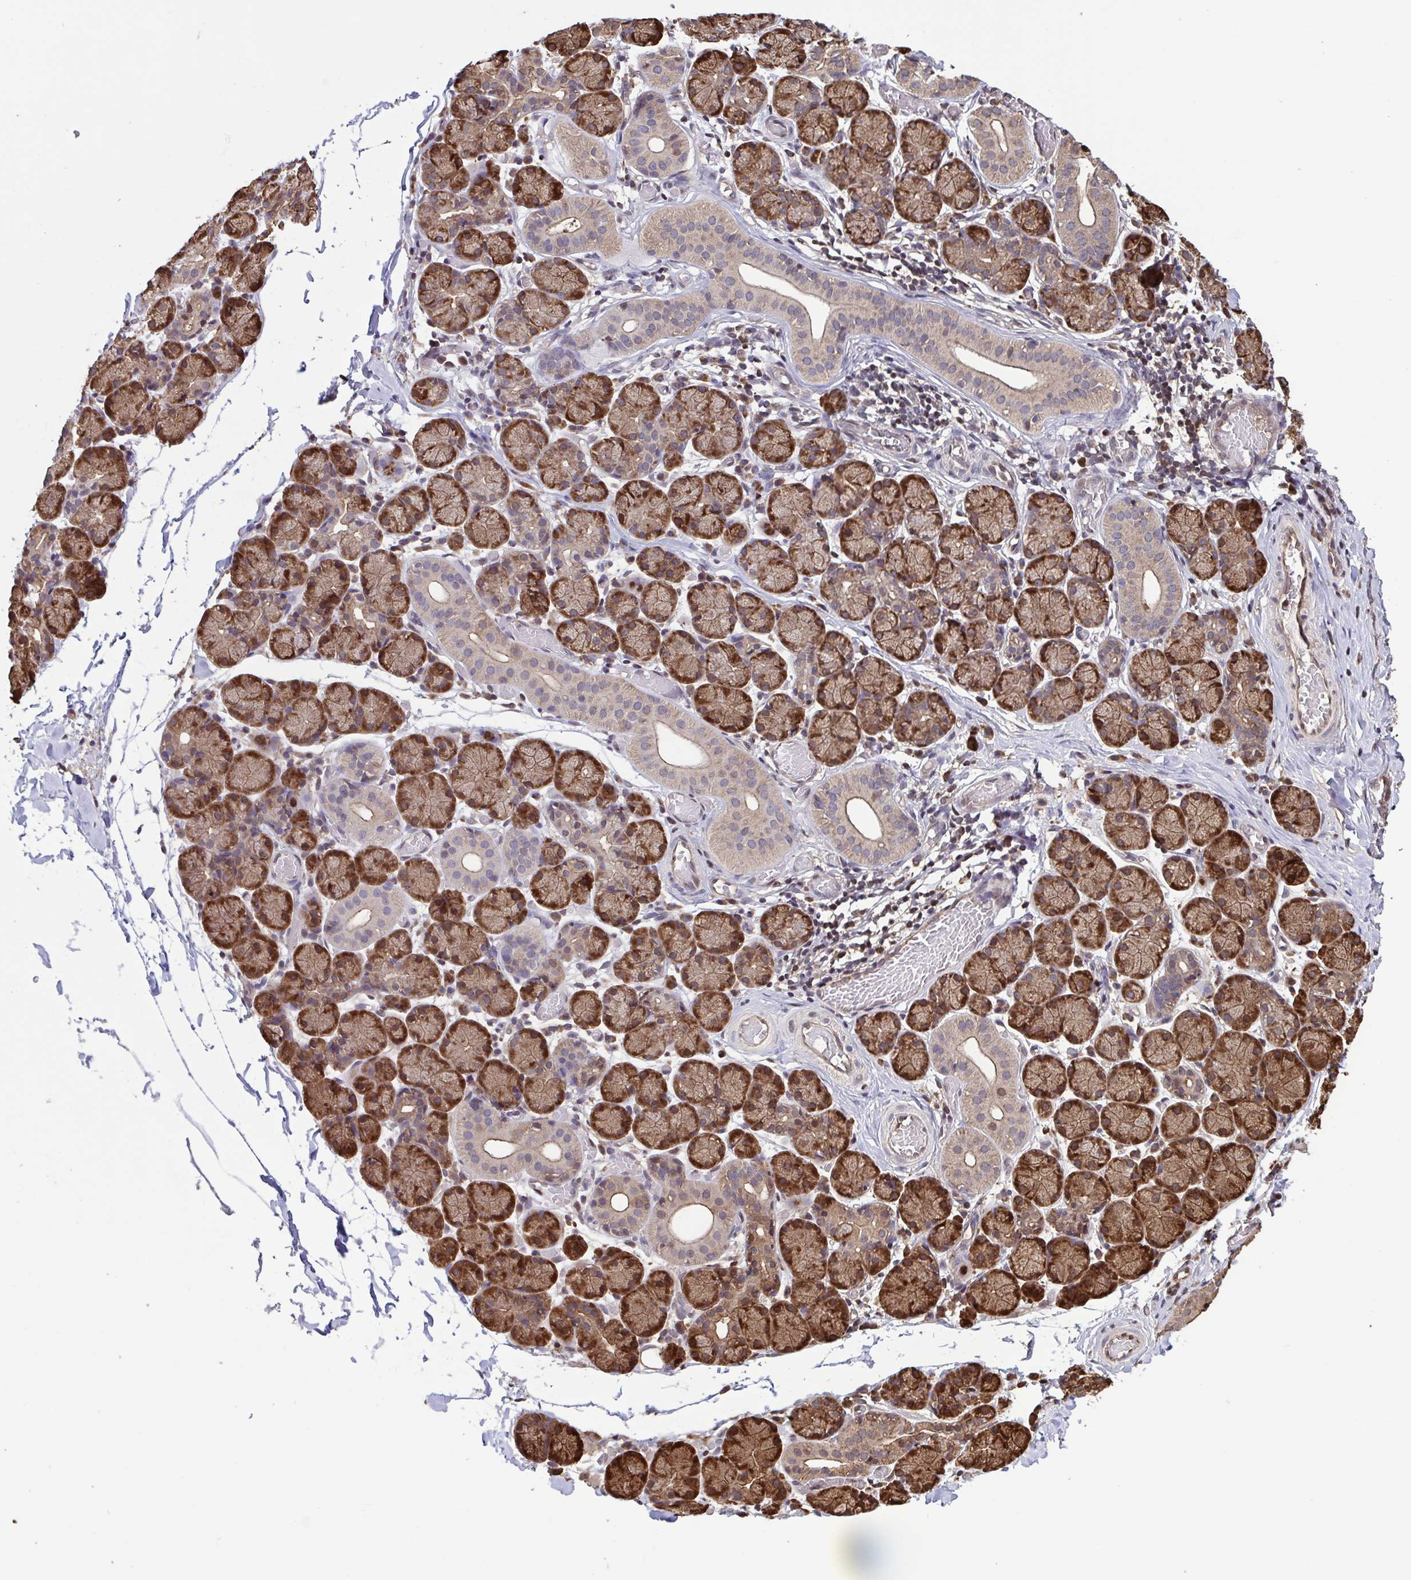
{"staining": {"intensity": "moderate", "quantity": "25%-75%", "location": "cytoplasmic/membranous"}, "tissue": "salivary gland", "cell_type": "Glandular cells", "image_type": "normal", "snomed": [{"axis": "morphology", "description": "Normal tissue, NOS"}, {"axis": "topography", "description": "Salivary gland"}], "caption": "Salivary gland stained with immunohistochemistry (IHC) exhibits moderate cytoplasmic/membranous positivity in approximately 25%-75% of glandular cells. Nuclei are stained in blue.", "gene": "SEC63", "patient": {"sex": "female", "age": 24}}